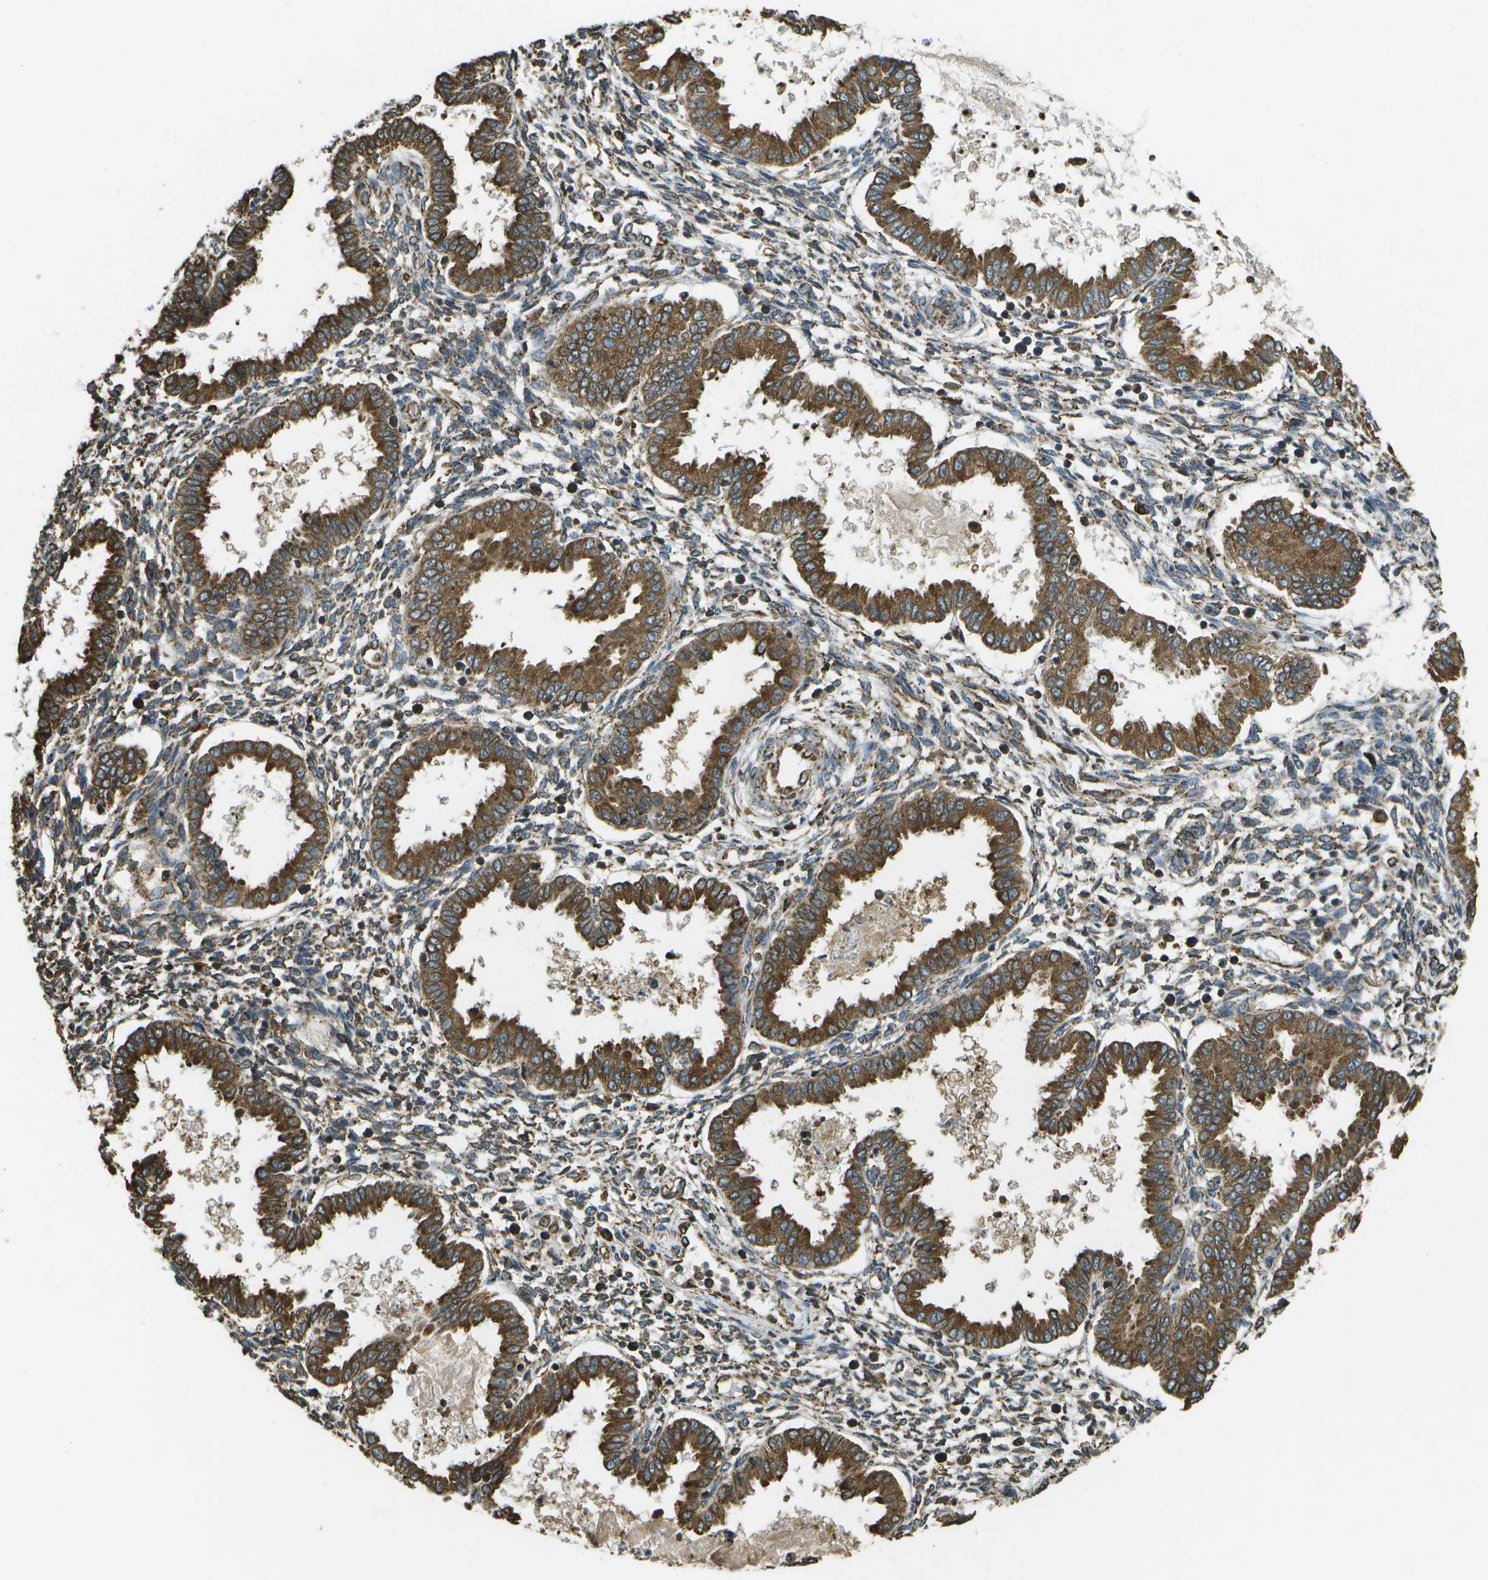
{"staining": {"intensity": "moderate", "quantity": ">75%", "location": "cytoplasmic/membranous"}, "tissue": "endometrium", "cell_type": "Cells in endometrial stroma", "image_type": "normal", "snomed": [{"axis": "morphology", "description": "Normal tissue, NOS"}, {"axis": "topography", "description": "Endometrium"}], "caption": "Immunohistochemistry (IHC) micrograph of normal human endometrium stained for a protein (brown), which reveals medium levels of moderate cytoplasmic/membranous expression in about >75% of cells in endometrial stroma.", "gene": "PDIA4", "patient": {"sex": "female", "age": 33}}